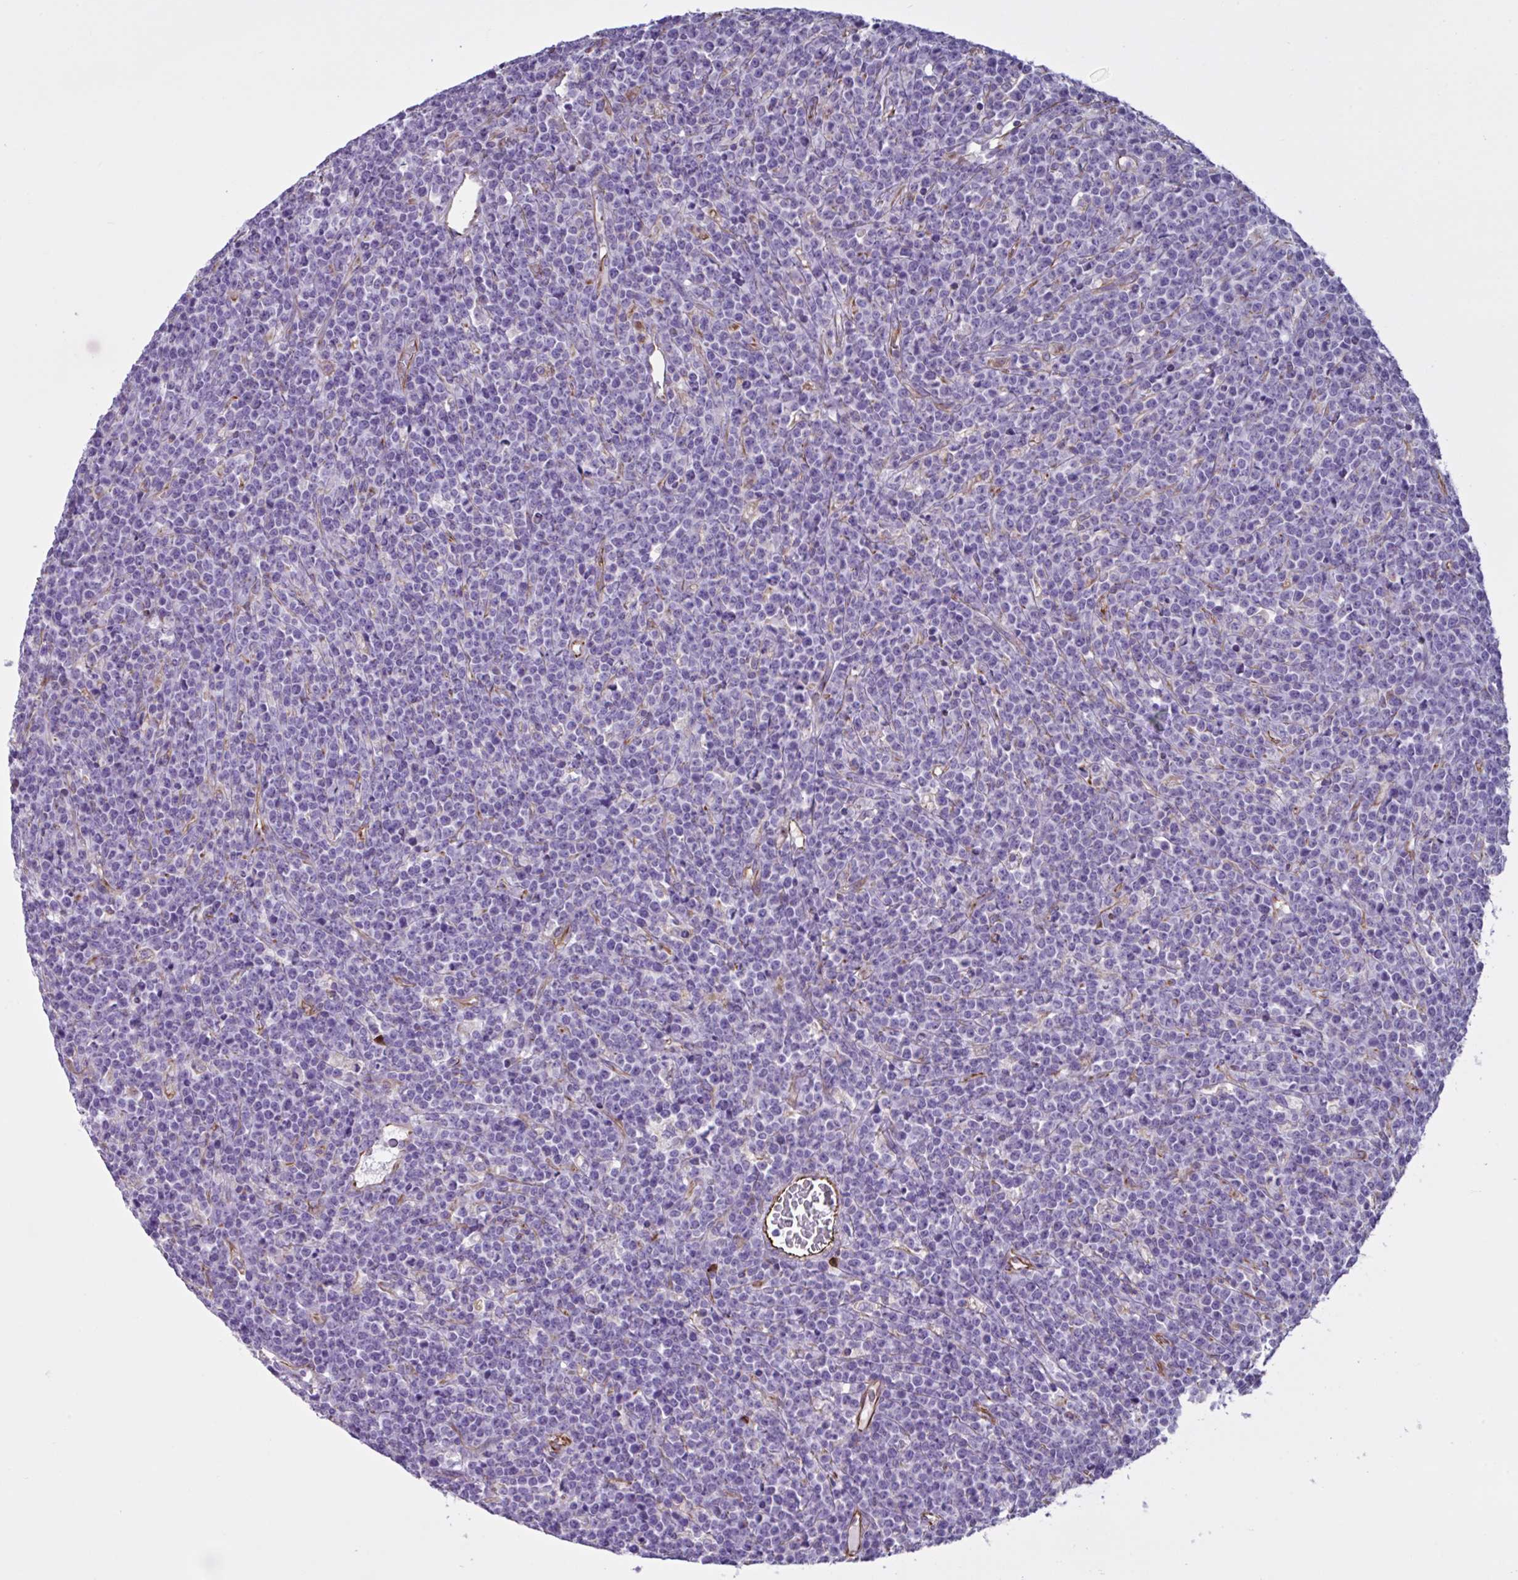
{"staining": {"intensity": "negative", "quantity": "none", "location": "none"}, "tissue": "lymphoma", "cell_type": "Tumor cells", "image_type": "cancer", "snomed": [{"axis": "morphology", "description": "Malignant lymphoma, non-Hodgkin's type, High grade"}, {"axis": "topography", "description": "Ovary"}], "caption": "Immunohistochemistry (IHC) histopathology image of neoplastic tissue: lymphoma stained with DAB (3,3'-diaminobenzidine) exhibits no significant protein expression in tumor cells.", "gene": "TMEM86B", "patient": {"sex": "female", "age": 56}}